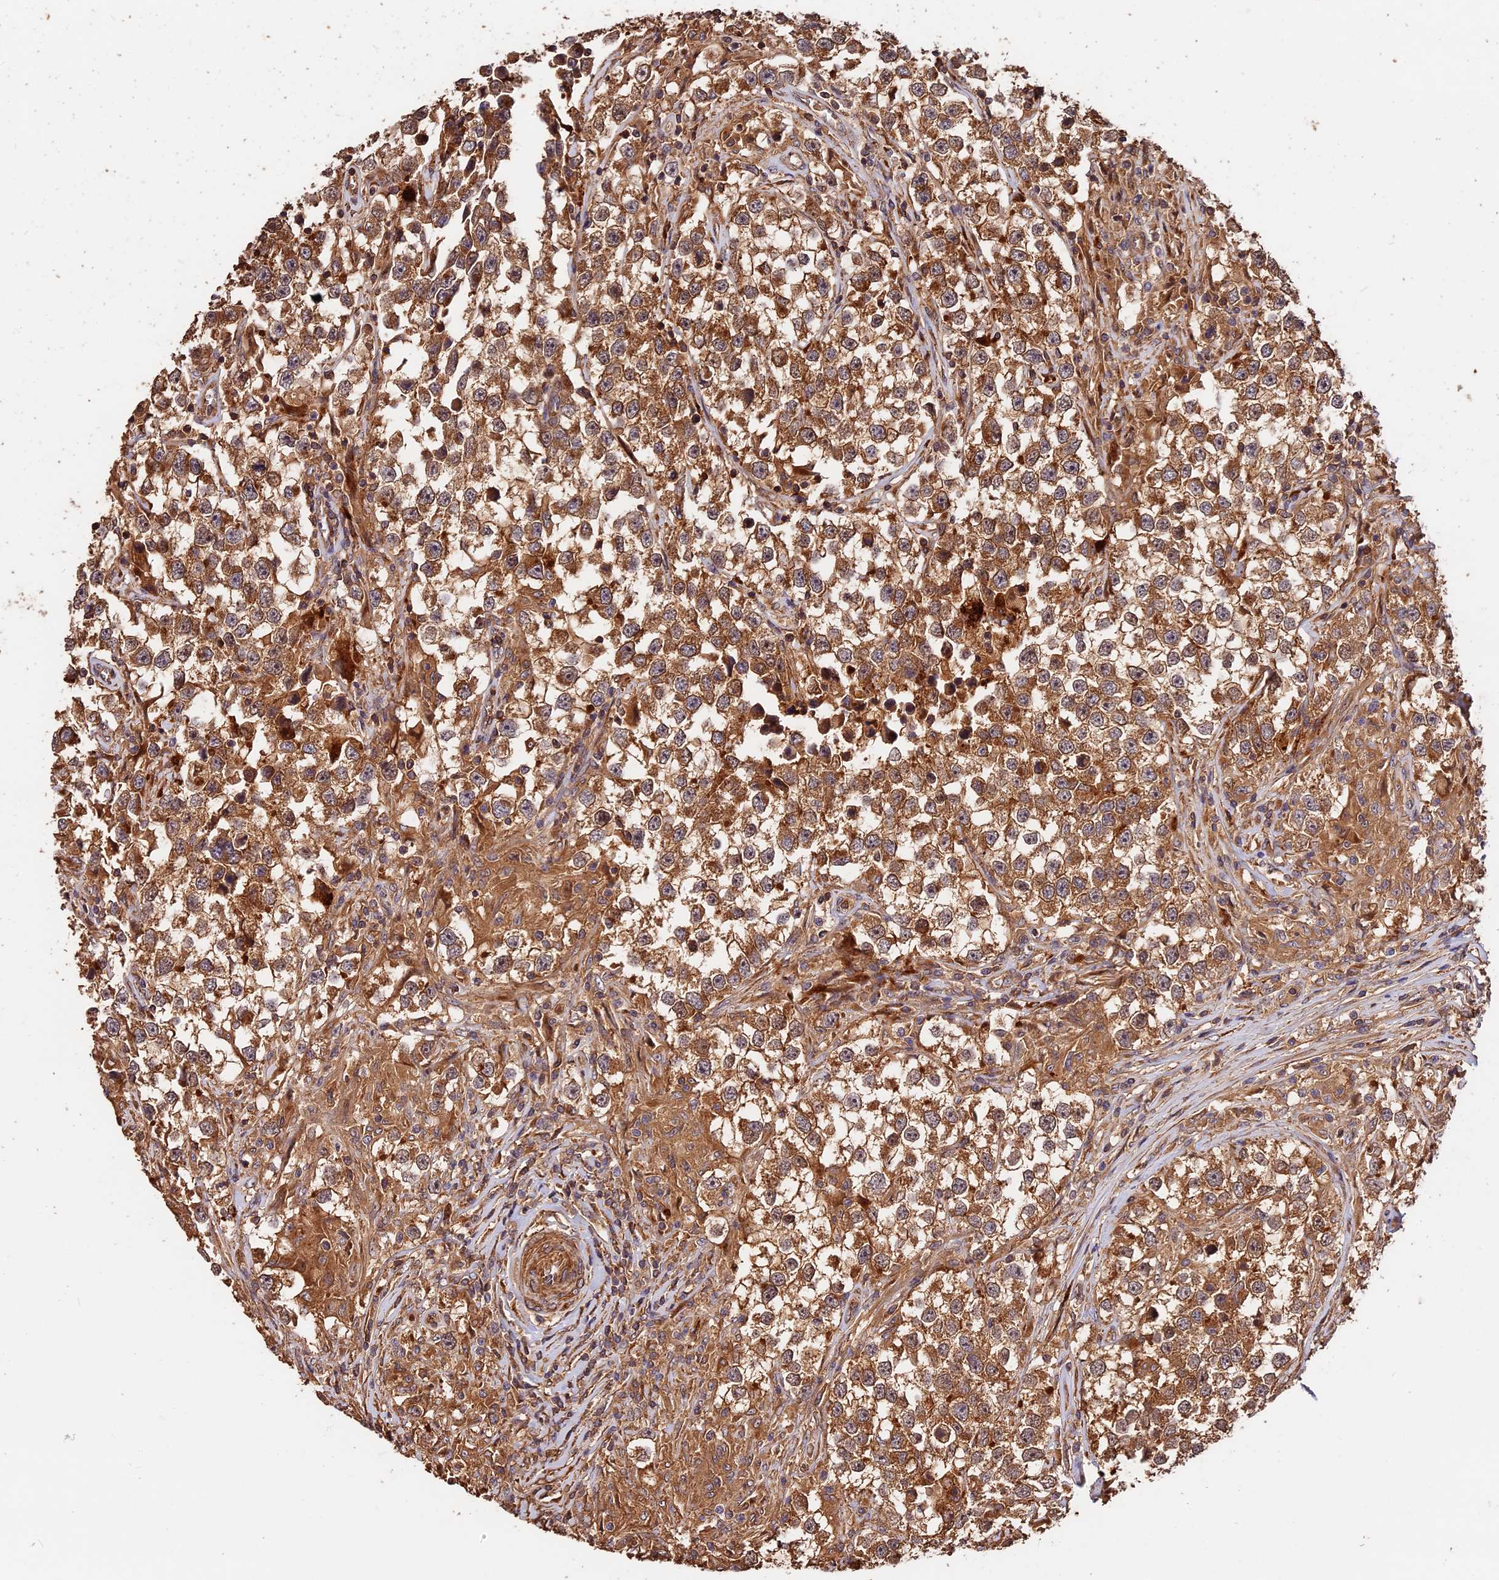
{"staining": {"intensity": "moderate", "quantity": ">75%", "location": "cytoplasmic/membranous"}, "tissue": "testis cancer", "cell_type": "Tumor cells", "image_type": "cancer", "snomed": [{"axis": "morphology", "description": "Seminoma, NOS"}, {"axis": "topography", "description": "Testis"}], "caption": "There is medium levels of moderate cytoplasmic/membranous positivity in tumor cells of testis cancer (seminoma), as demonstrated by immunohistochemical staining (brown color).", "gene": "MMP15", "patient": {"sex": "male", "age": 46}}